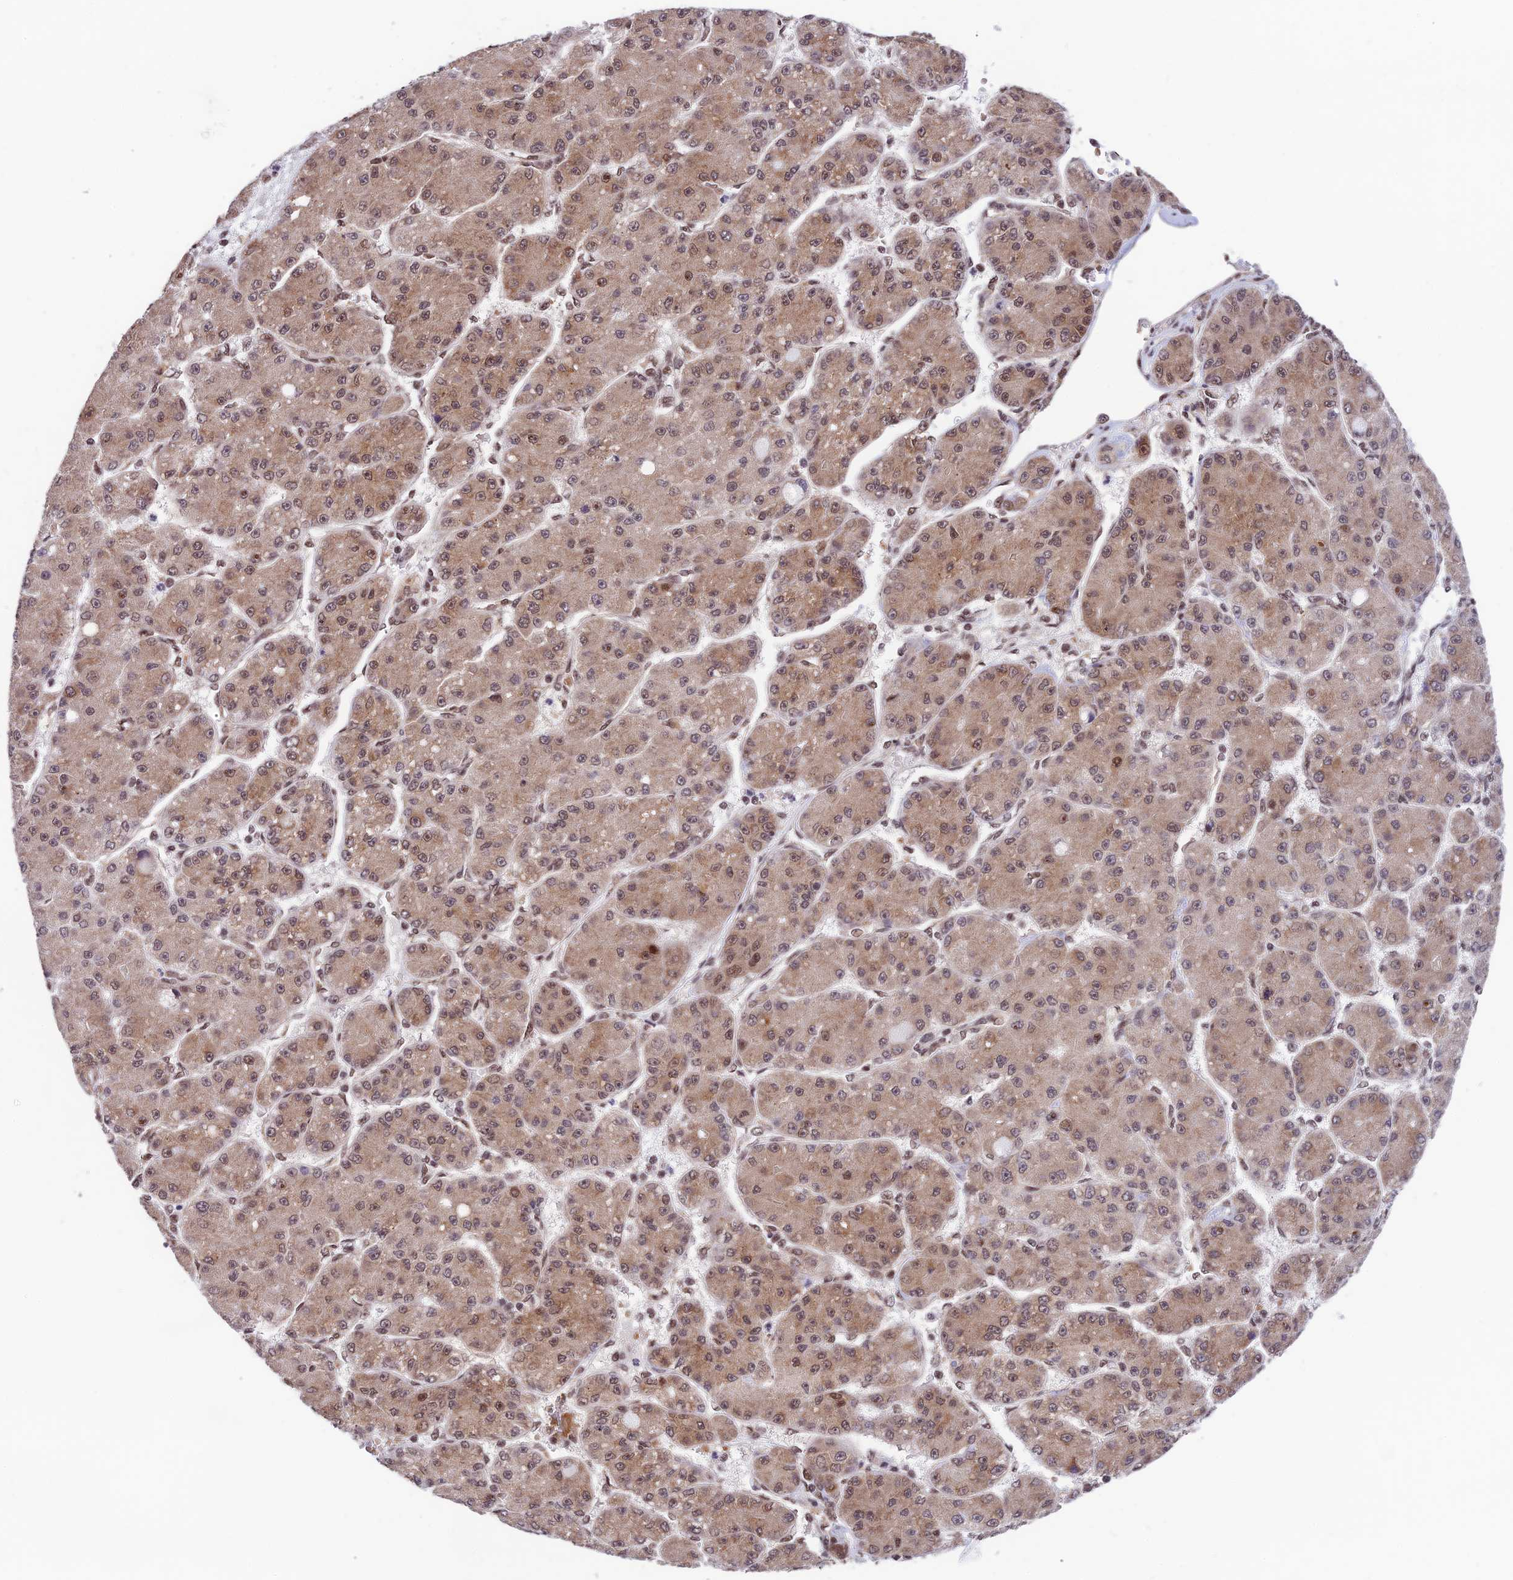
{"staining": {"intensity": "moderate", "quantity": ">75%", "location": "cytoplasmic/membranous,nuclear"}, "tissue": "liver cancer", "cell_type": "Tumor cells", "image_type": "cancer", "snomed": [{"axis": "morphology", "description": "Carcinoma, Hepatocellular, NOS"}, {"axis": "topography", "description": "Liver"}], "caption": "This histopathology image displays immunohistochemistry (IHC) staining of human hepatocellular carcinoma (liver), with medium moderate cytoplasmic/membranous and nuclear positivity in approximately >75% of tumor cells.", "gene": "RBM42", "patient": {"sex": "male", "age": 67}}